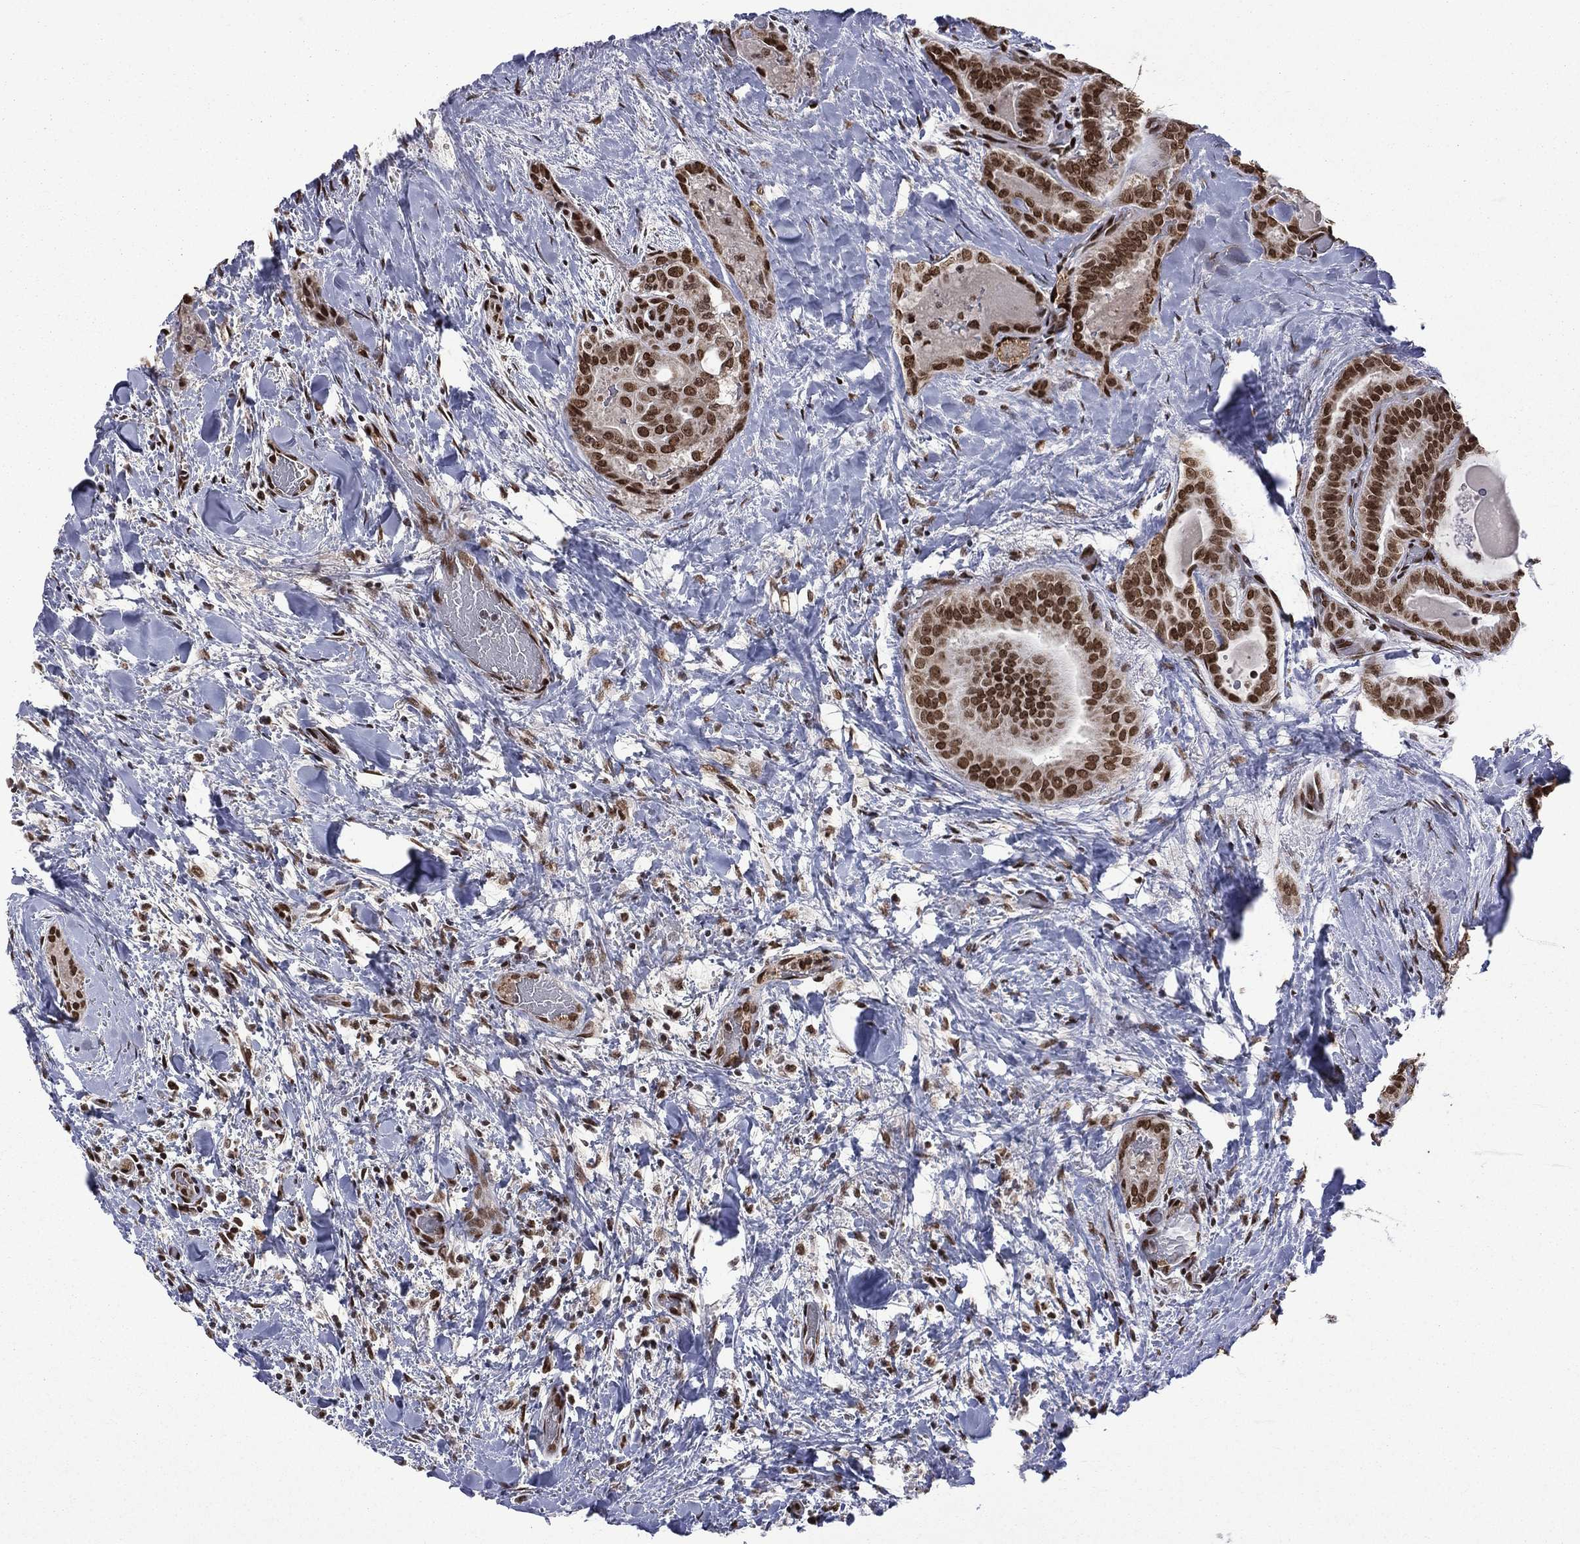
{"staining": {"intensity": "strong", "quantity": ">75%", "location": "nuclear"}, "tissue": "thyroid cancer", "cell_type": "Tumor cells", "image_type": "cancer", "snomed": [{"axis": "morphology", "description": "Papillary adenocarcinoma, NOS"}, {"axis": "topography", "description": "Thyroid gland"}], "caption": "A high-resolution micrograph shows immunohistochemistry (IHC) staining of thyroid cancer, which exhibits strong nuclear staining in about >75% of tumor cells. (Stains: DAB (3,3'-diaminobenzidine) in brown, nuclei in blue, Microscopy: brightfield microscopy at high magnification).", "gene": "C5orf24", "patient": {"sex": "female", "age": 39}}